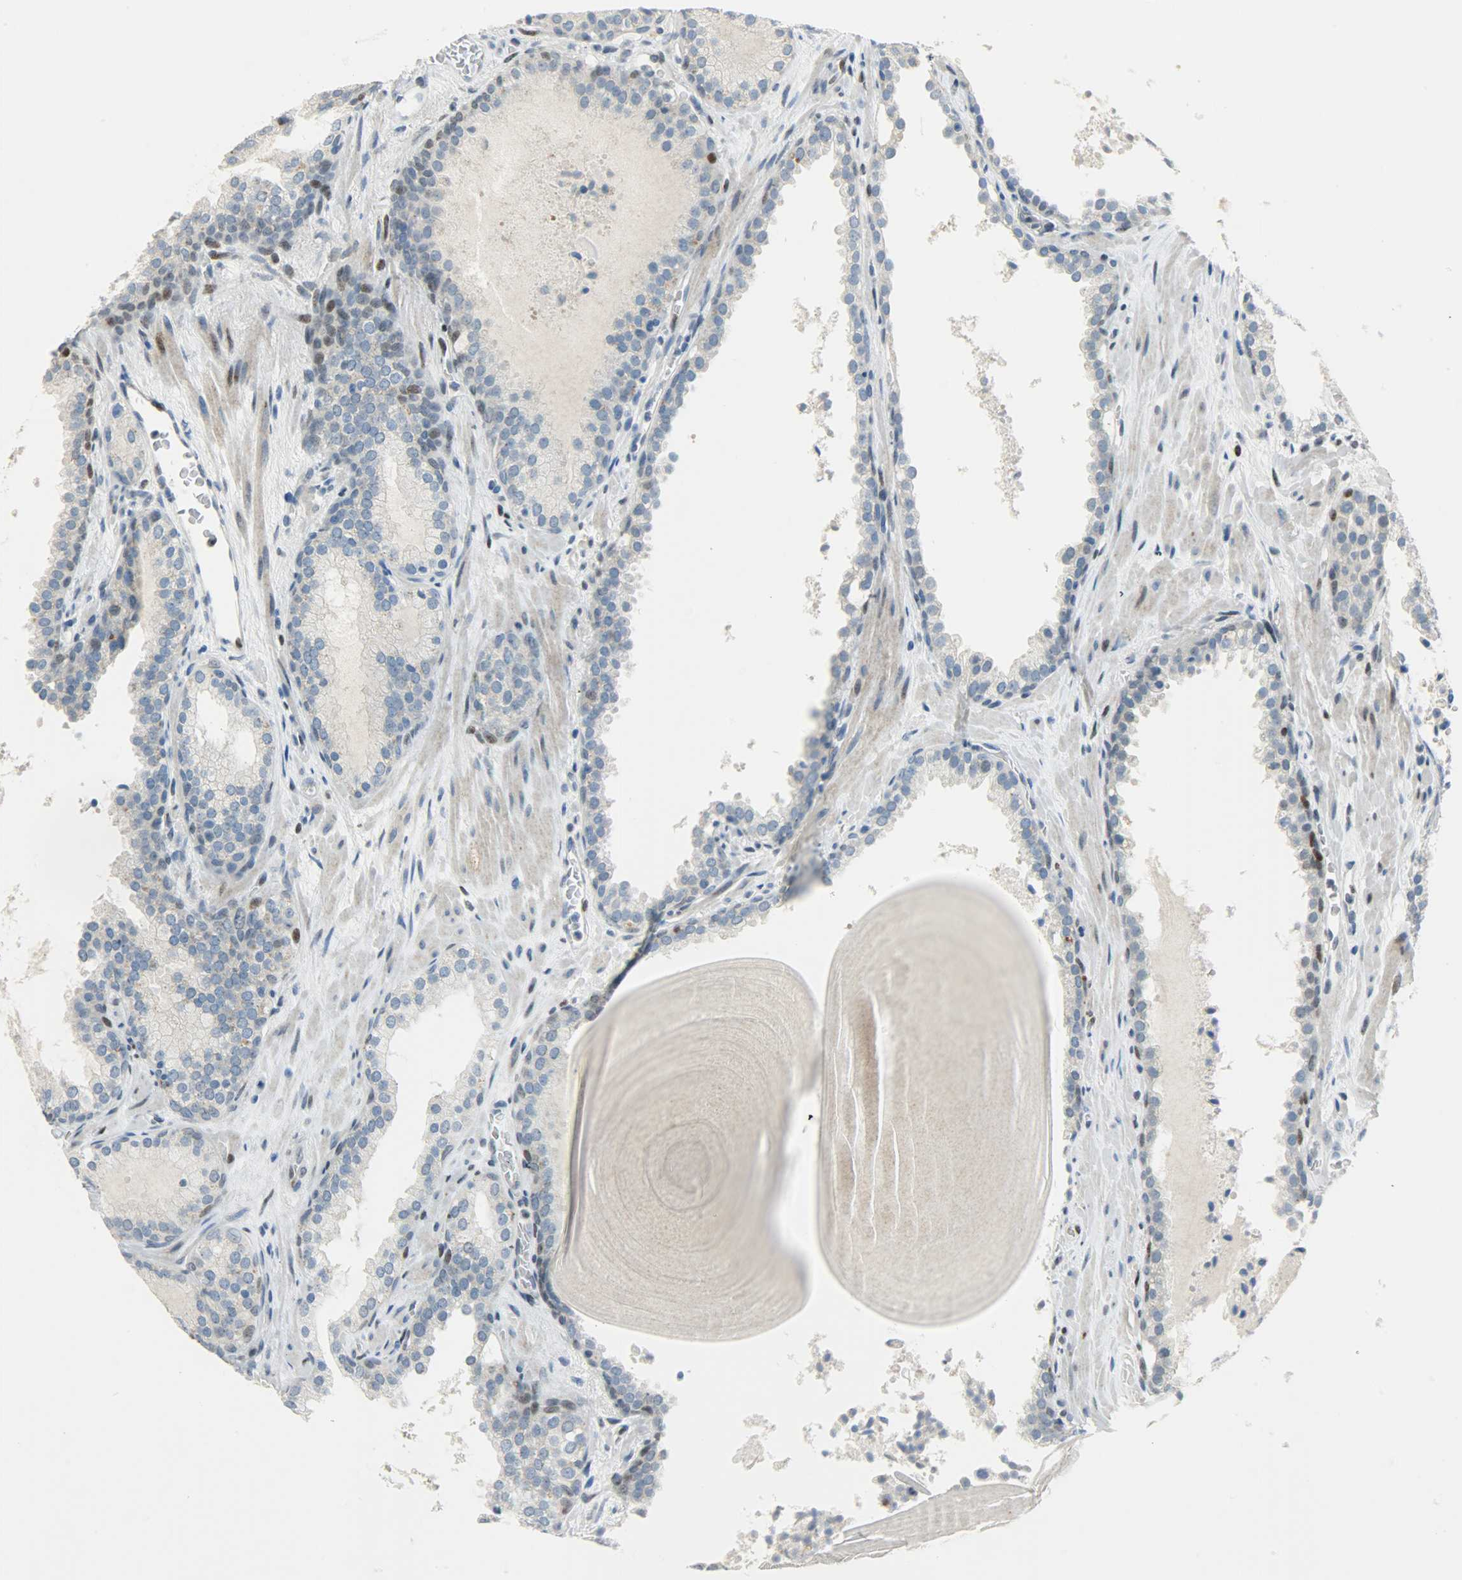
{"staining": {"intensity": "moderate", "quantity": "<25%", "location": "nuclear"}, "tissue": "prostate cancer", "cell_type": "Tumor cells", "image_type": "cancer", "snomed": [{"axis": "morphology", "description": "Adenocarcinoma, Low grade"}, {"axis": "topography", "description": "Prostate"}], "caption": "An immunohistochemistry (IHC) histopathology image of neoplastic tissue is shown. Protein staining in brown highlights moderate nuclear positivity in low-grade adenocarcinoma (prostate) within tumor cells. (Brightfield microscopy of DAB IHC at high magnification).", "gene": "JUNB", "patient": {"sex": "male", "age": 63}}